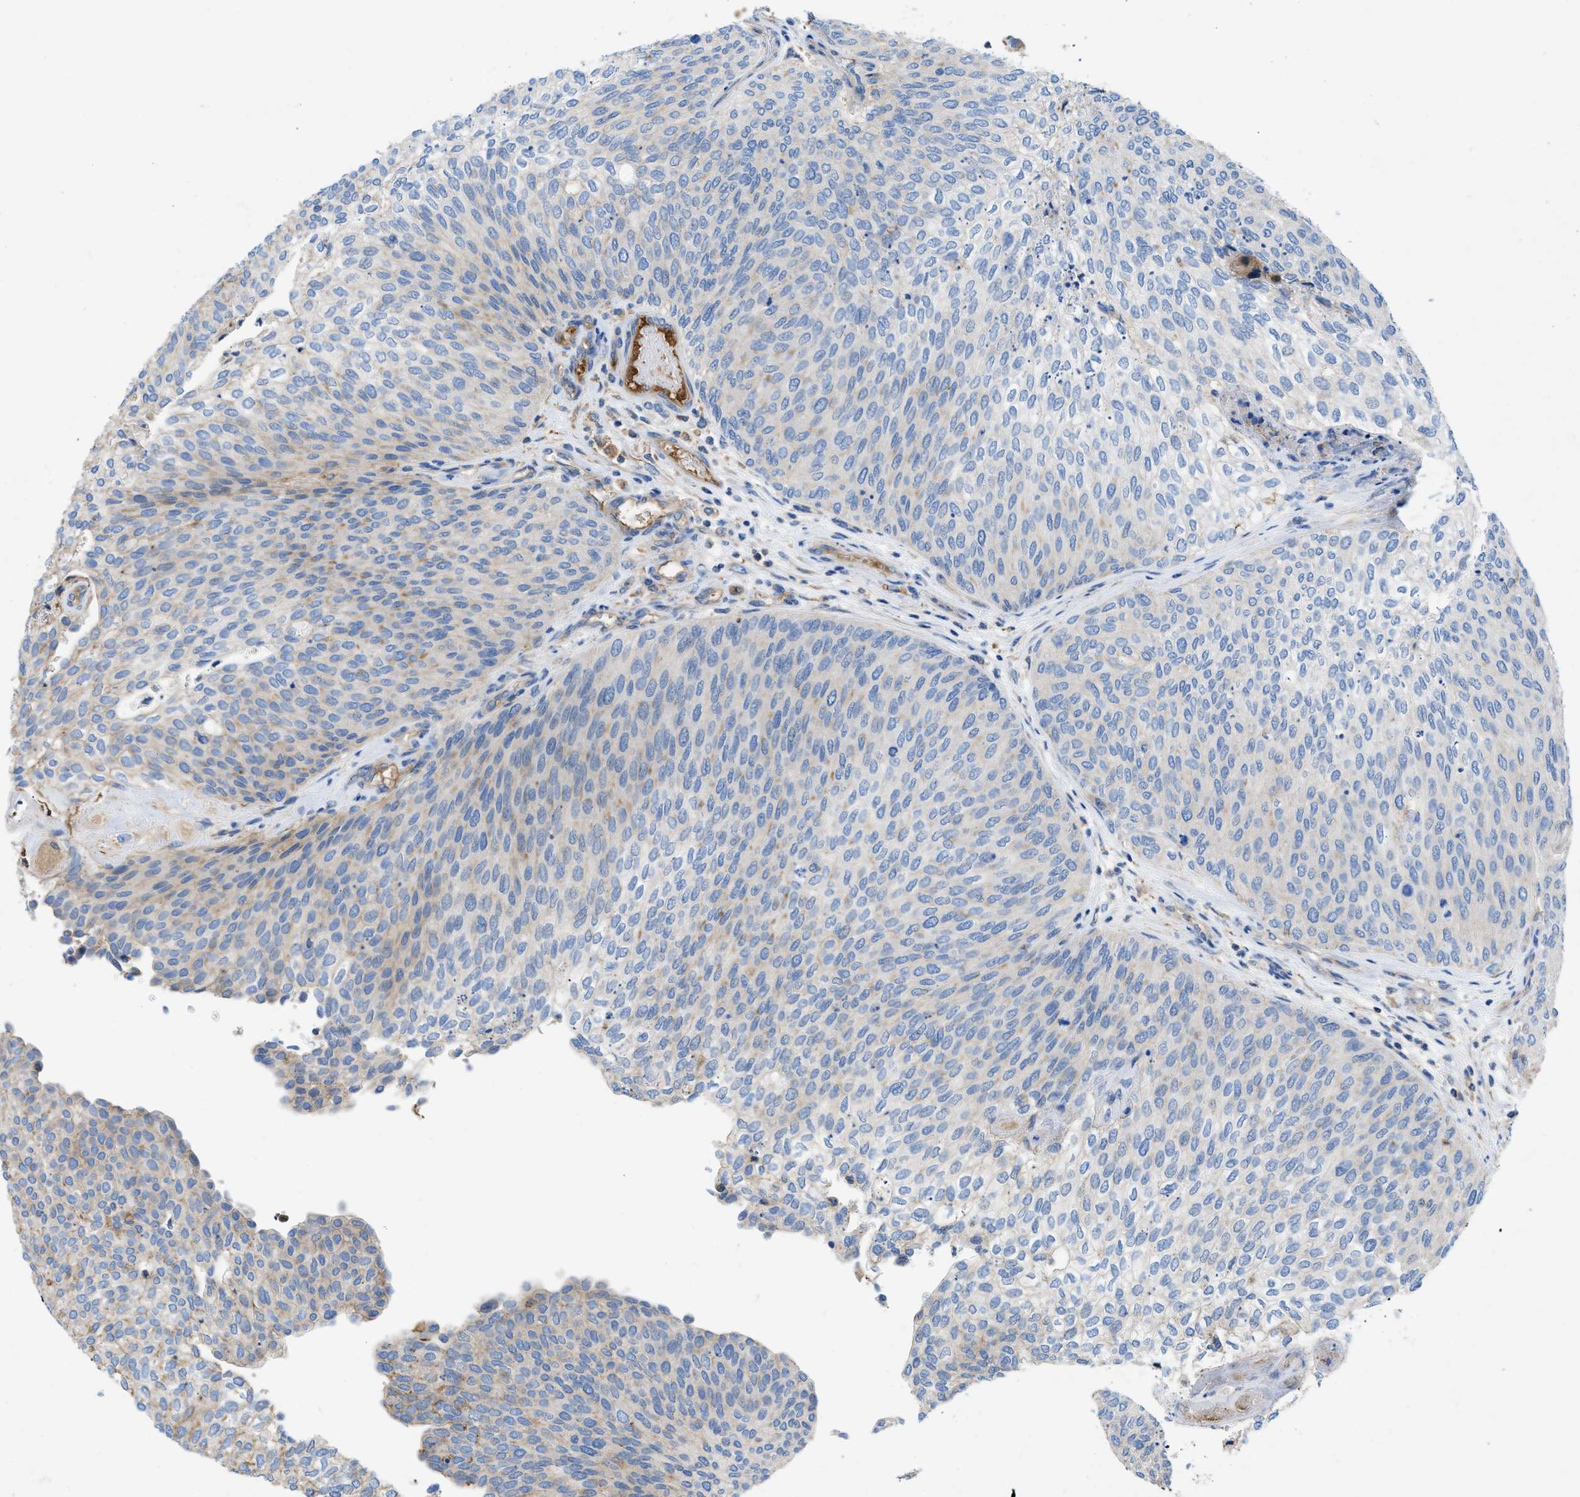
{"staining": {"intensity": "weak", "quantity": "<25%", "location": "cytoplasmic/membranous"}, "tissue": "urothelial cancer", "cell_type": "Tumor cells", "image_type": "cancer", "snomed": [{"axis": "morphology", "description": "Urothelial carcinoma, Low grade"}, {"axis": "topography", "description": "Urinary bladder"}], "caption": "High power microscopy histopathology image of an immunohistochemistry histopathology image of urothelial cancer, revealing no significant expression in tumor cells. Nuclei are stained in blue.", "gene": "ATP6V0D1", "patient": {"sex": "female", "age": 79}}